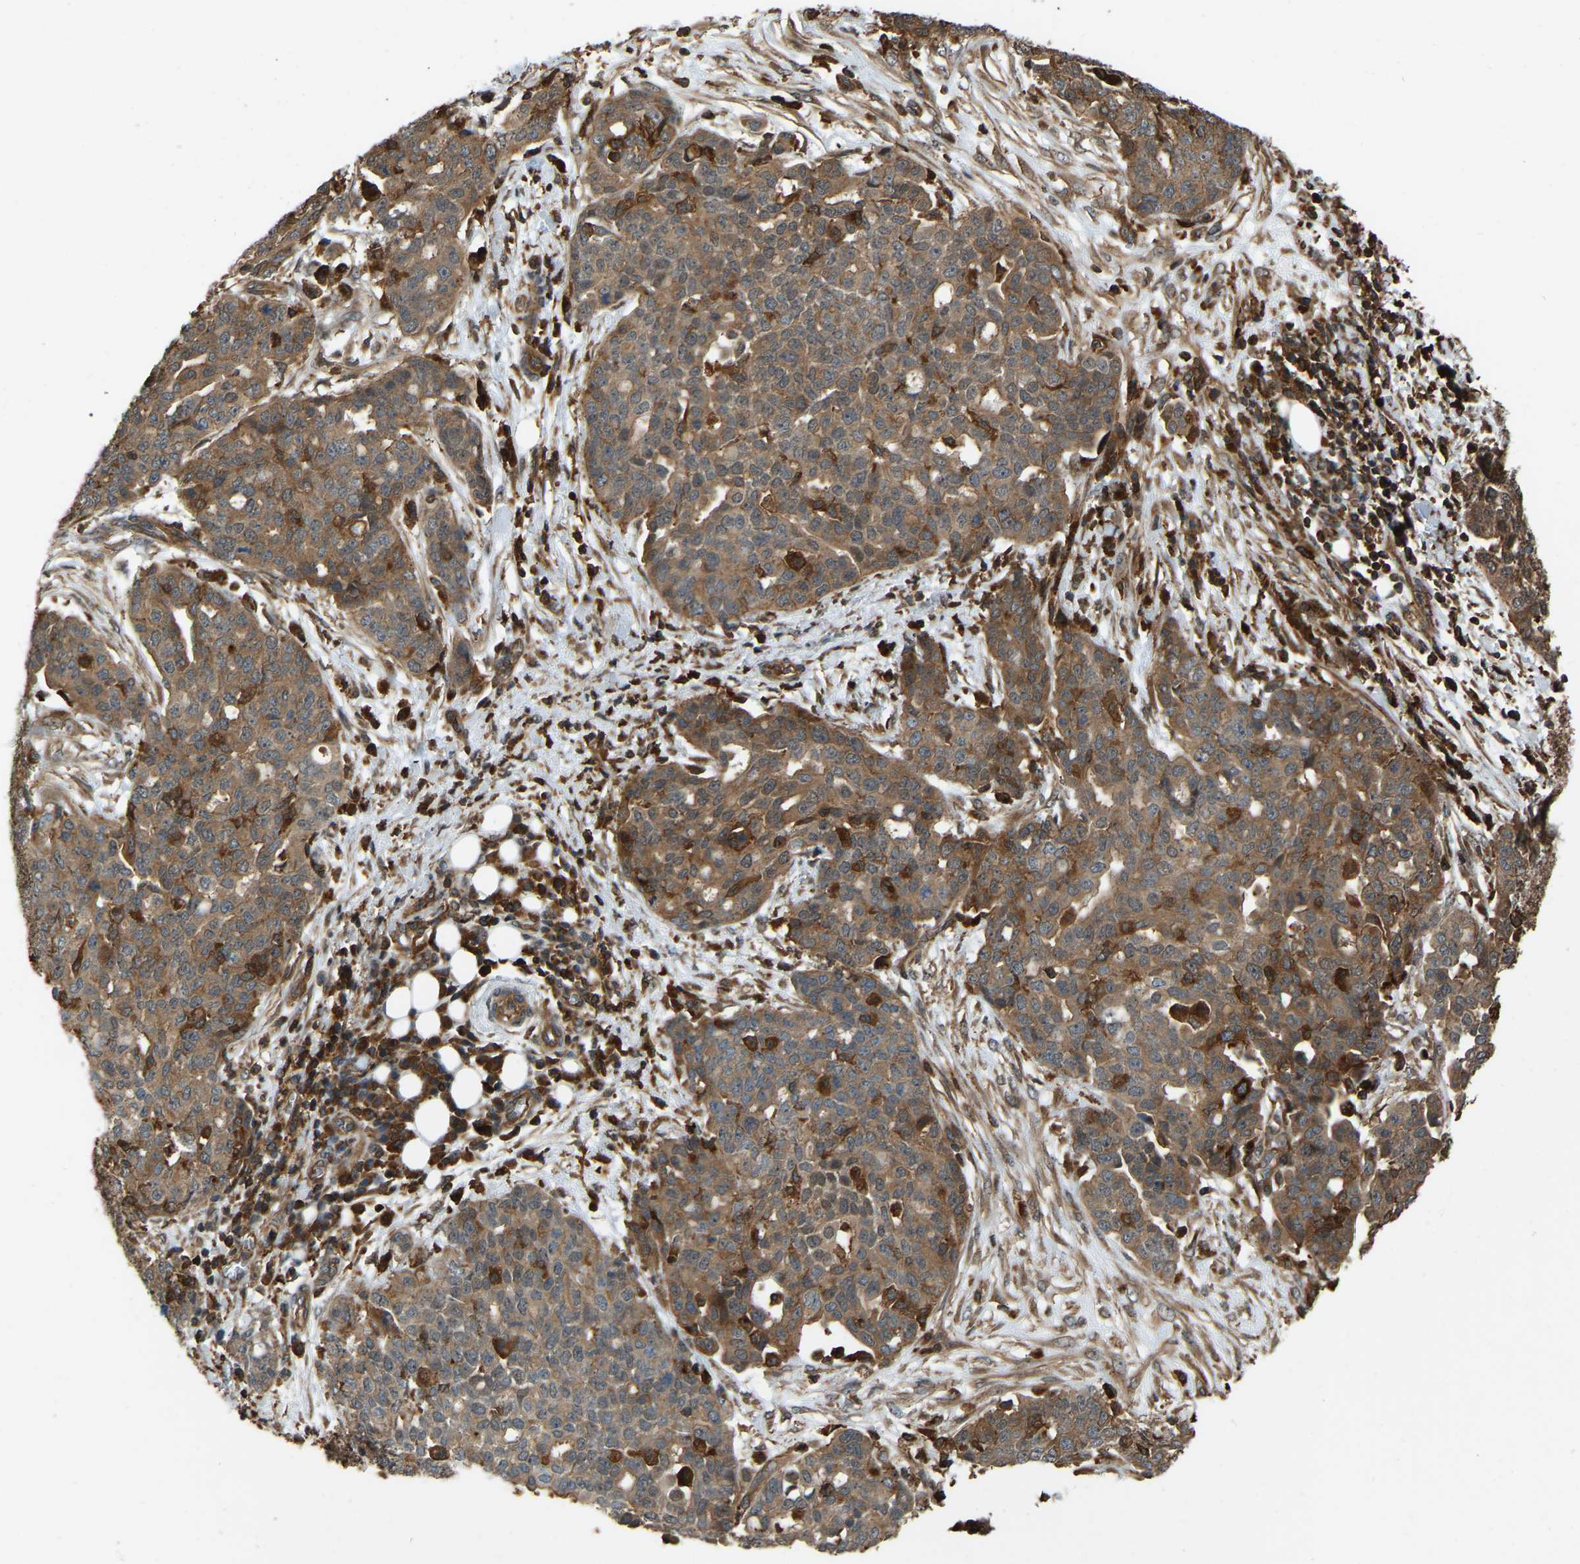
{"staining": {"intensity": "moderate", "quantity": ">75%", "location": "cytoplasmic/membranous"}, "tissue": "ovarian cancer", "cell_type": "Tumor cells", "image_type": "cancer", "snomed": [{"axis": "morphology", "description": "Cystadenocarcinoma, serous, NOS"}, {"axis": "topography", "description": "Soft tissue"}, {"axis": "topography", "description": "Ovary"}], "caption": "Brown immunohistochemical staining in human ovarian cancer (serous cystadenocarcinoma) exhibits moderate cytoplasmic/membranous positivity in approximately >75% of tumor cells. The protein of interest is shown in brown color, while the nuclei are stained blue.", "gene": "SAMD9L", "patient": {"sex": "female", "age": 57}}